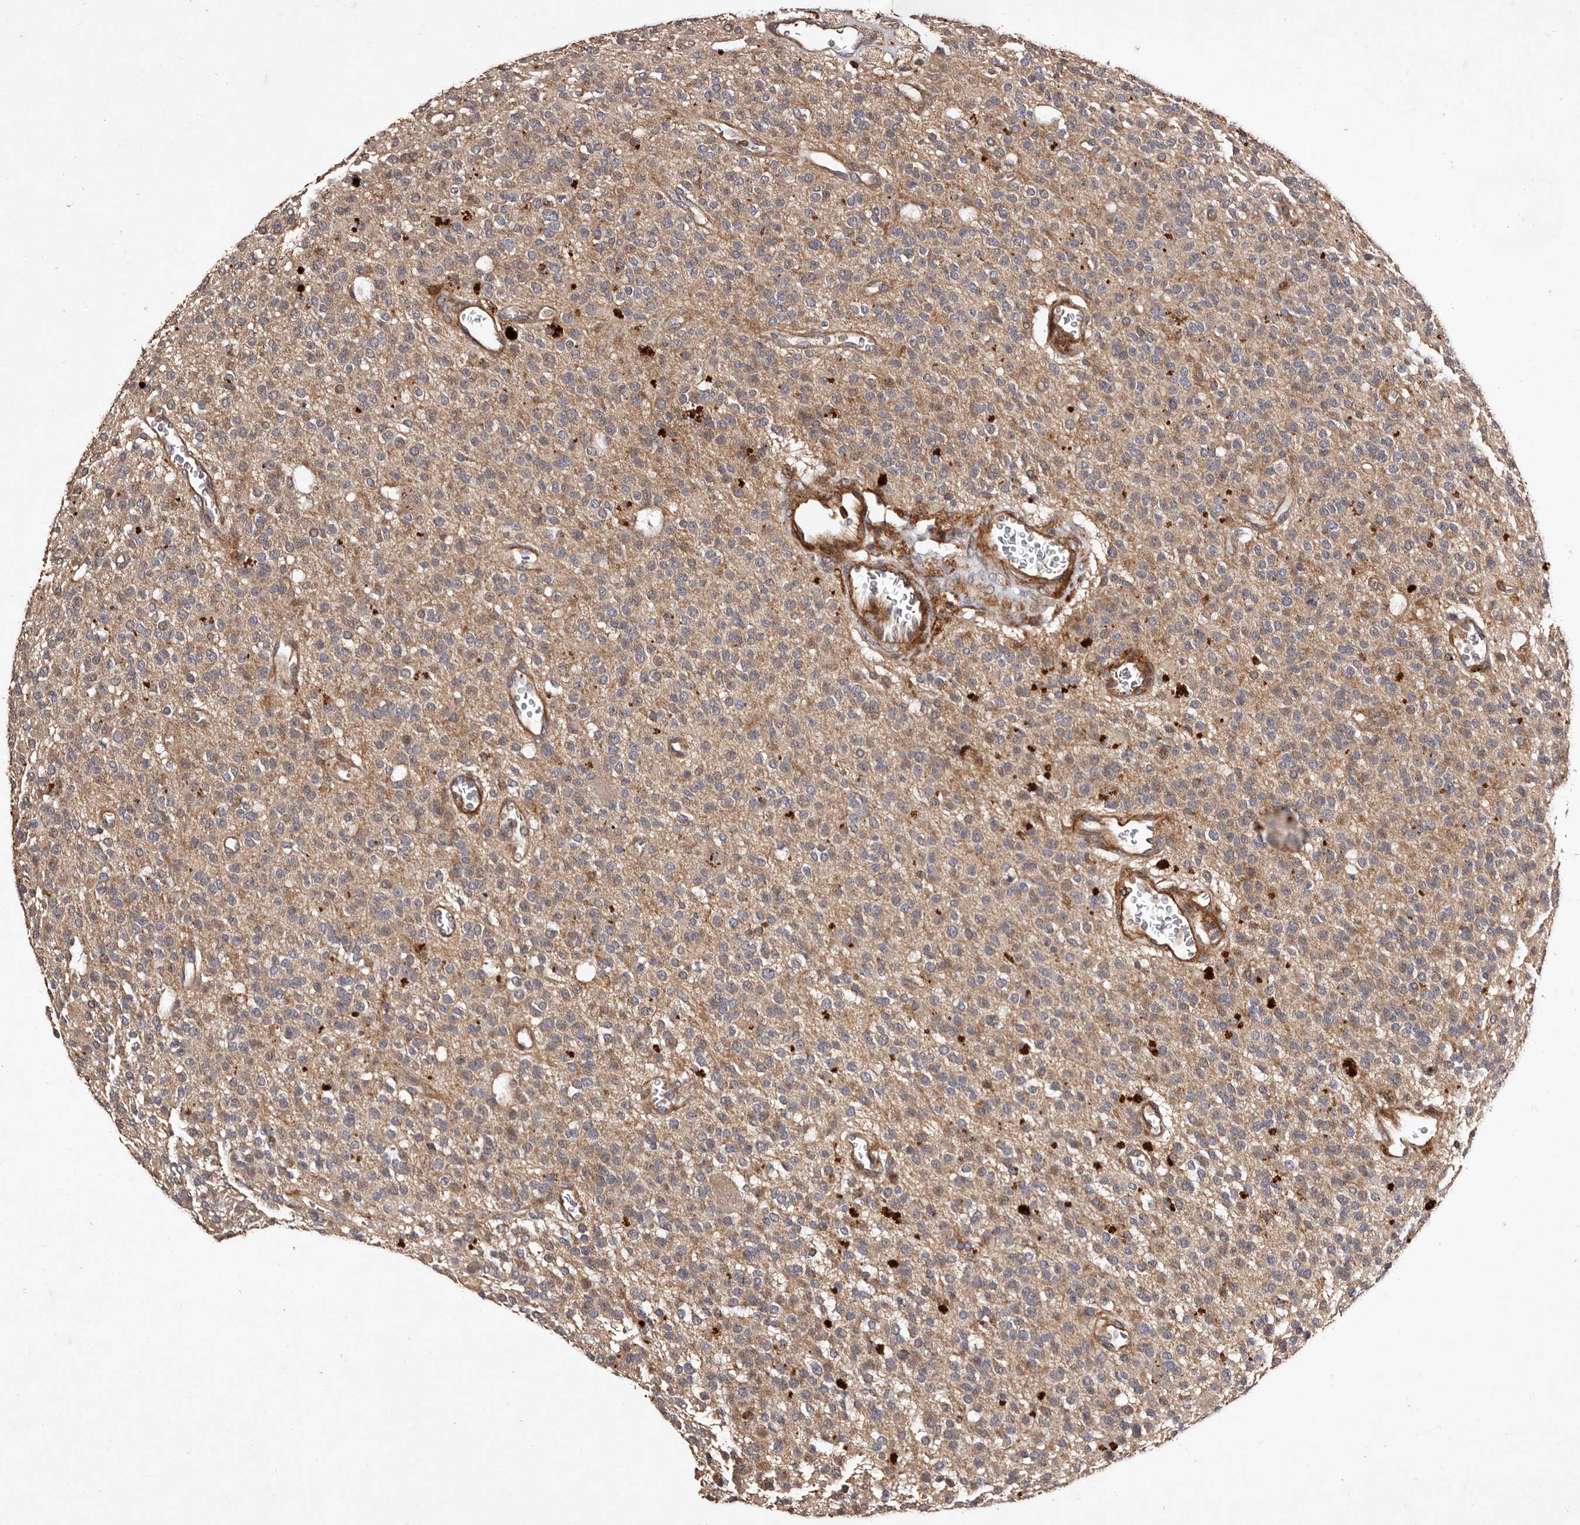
{"staining": {"intensity": "weak", "quantity": "<25%", "location": "cytoplasmic/membranous"}, "tissue": "glioma", "cell_type": "Tumor cells", "image_type": "cancer", "snomed": [{"axis": "morphology", "description": "Glioma, malignant, High grade"}, {"axis": "topography", "description": "Brain"}], "caption": "Immunohistochemistry histopathology image of human glioma stained for a protein (brown), which exhibits no expression in tumor cells.", "gene": "PRKD3", "patient": {"sex": "male", "age": 34}}